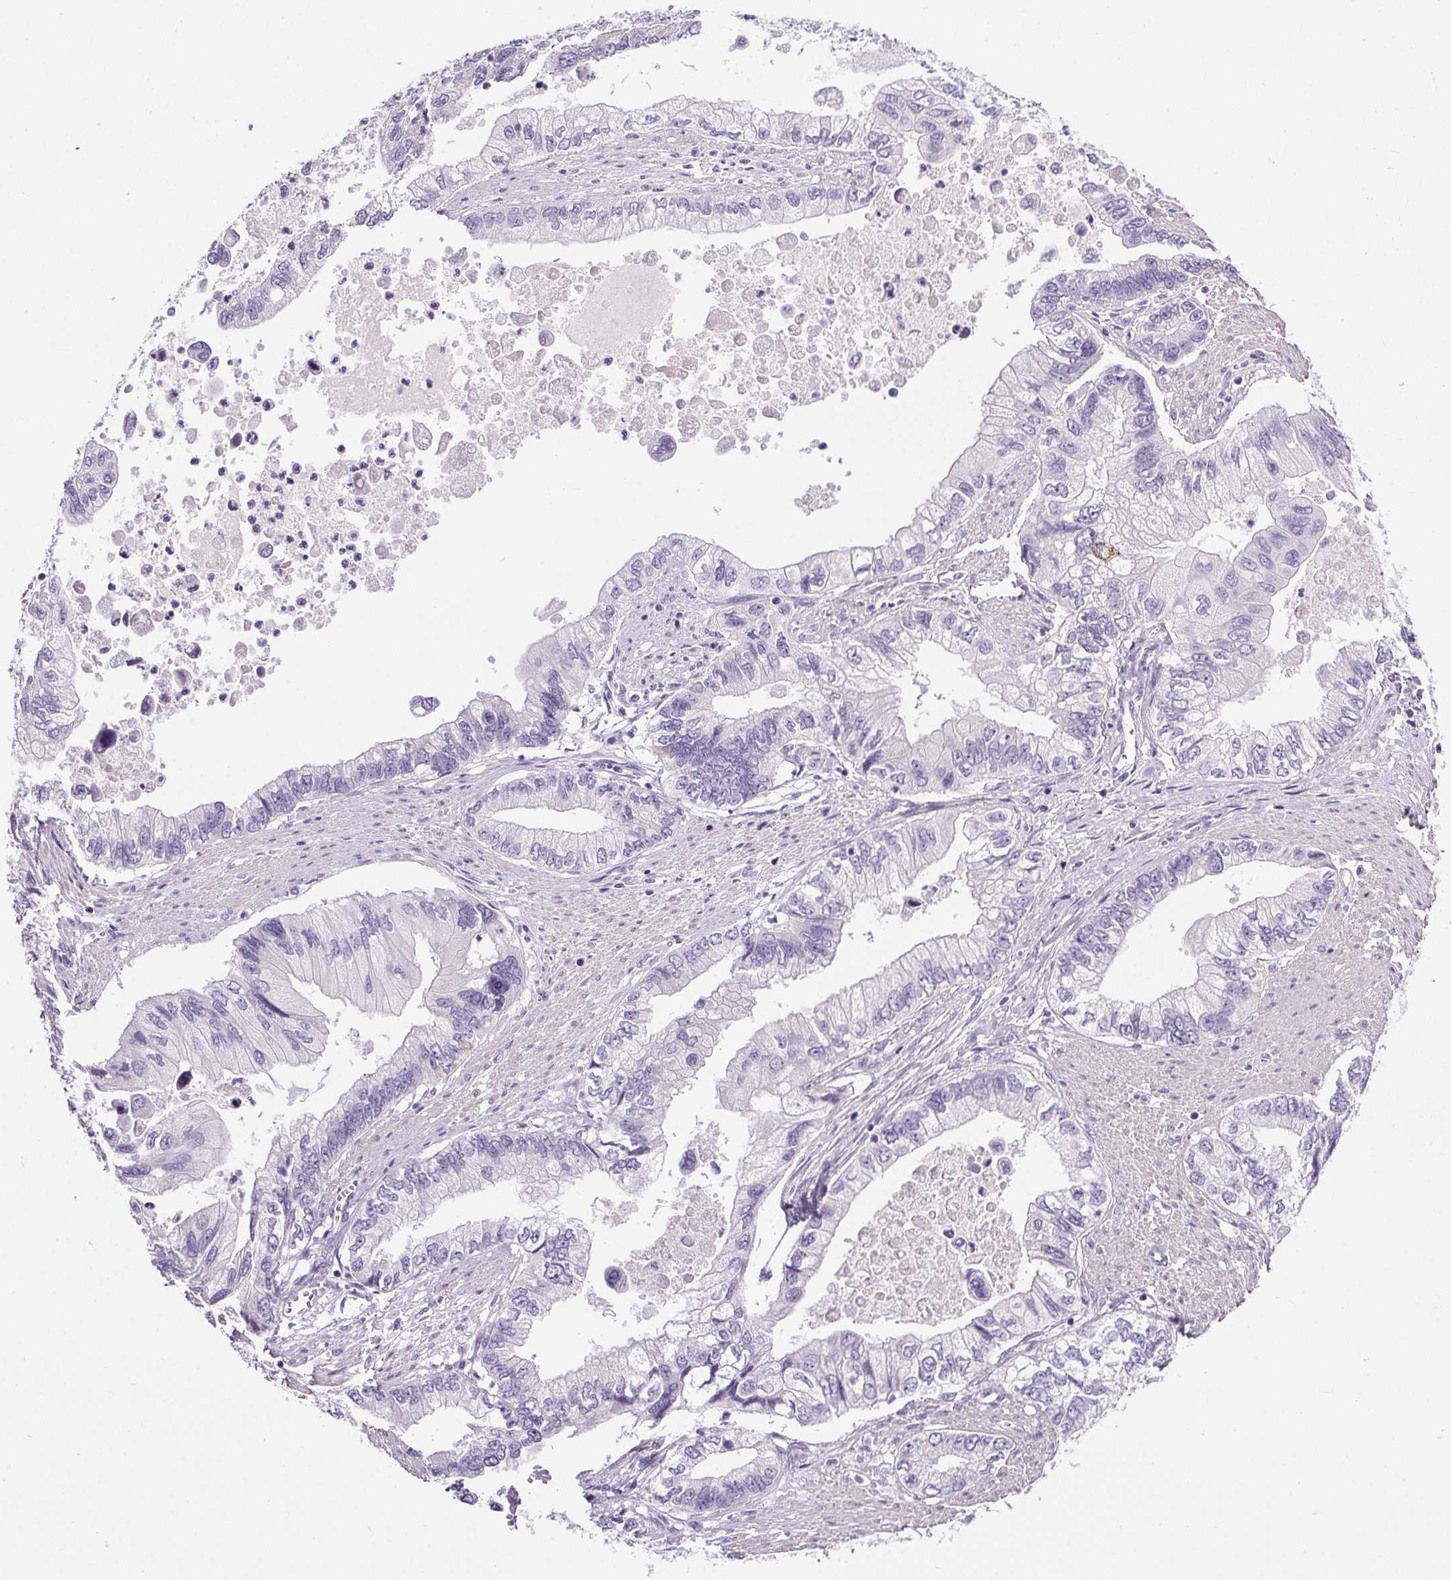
{"staining": {"intensity": "negative", "quantity": "none", "location": "none"}, "tissue": "stomach cancer", "cell_type": "Tumor cells", "image_type": "cancer", "snomed": [{"axis": "morphology", "description": "Adenocarcinoma, NOS"}, {"axis": "topography", "description": "Pancreas"}, {"axis": "topography", "description": "Stomach, upper"}], "caption": "Immunohistochemistry (IHC) image of human stomach cancer (adenocarcinoma) stained for a protein (brown), which demonstrates no staining in tumor cells. (DAB (3,3'-diaminobenzidine) immunohistochemistry with hematoxylin counter stain).", "gene": "ELAVL2", "patient": {"sex": "male", "age": 77}}